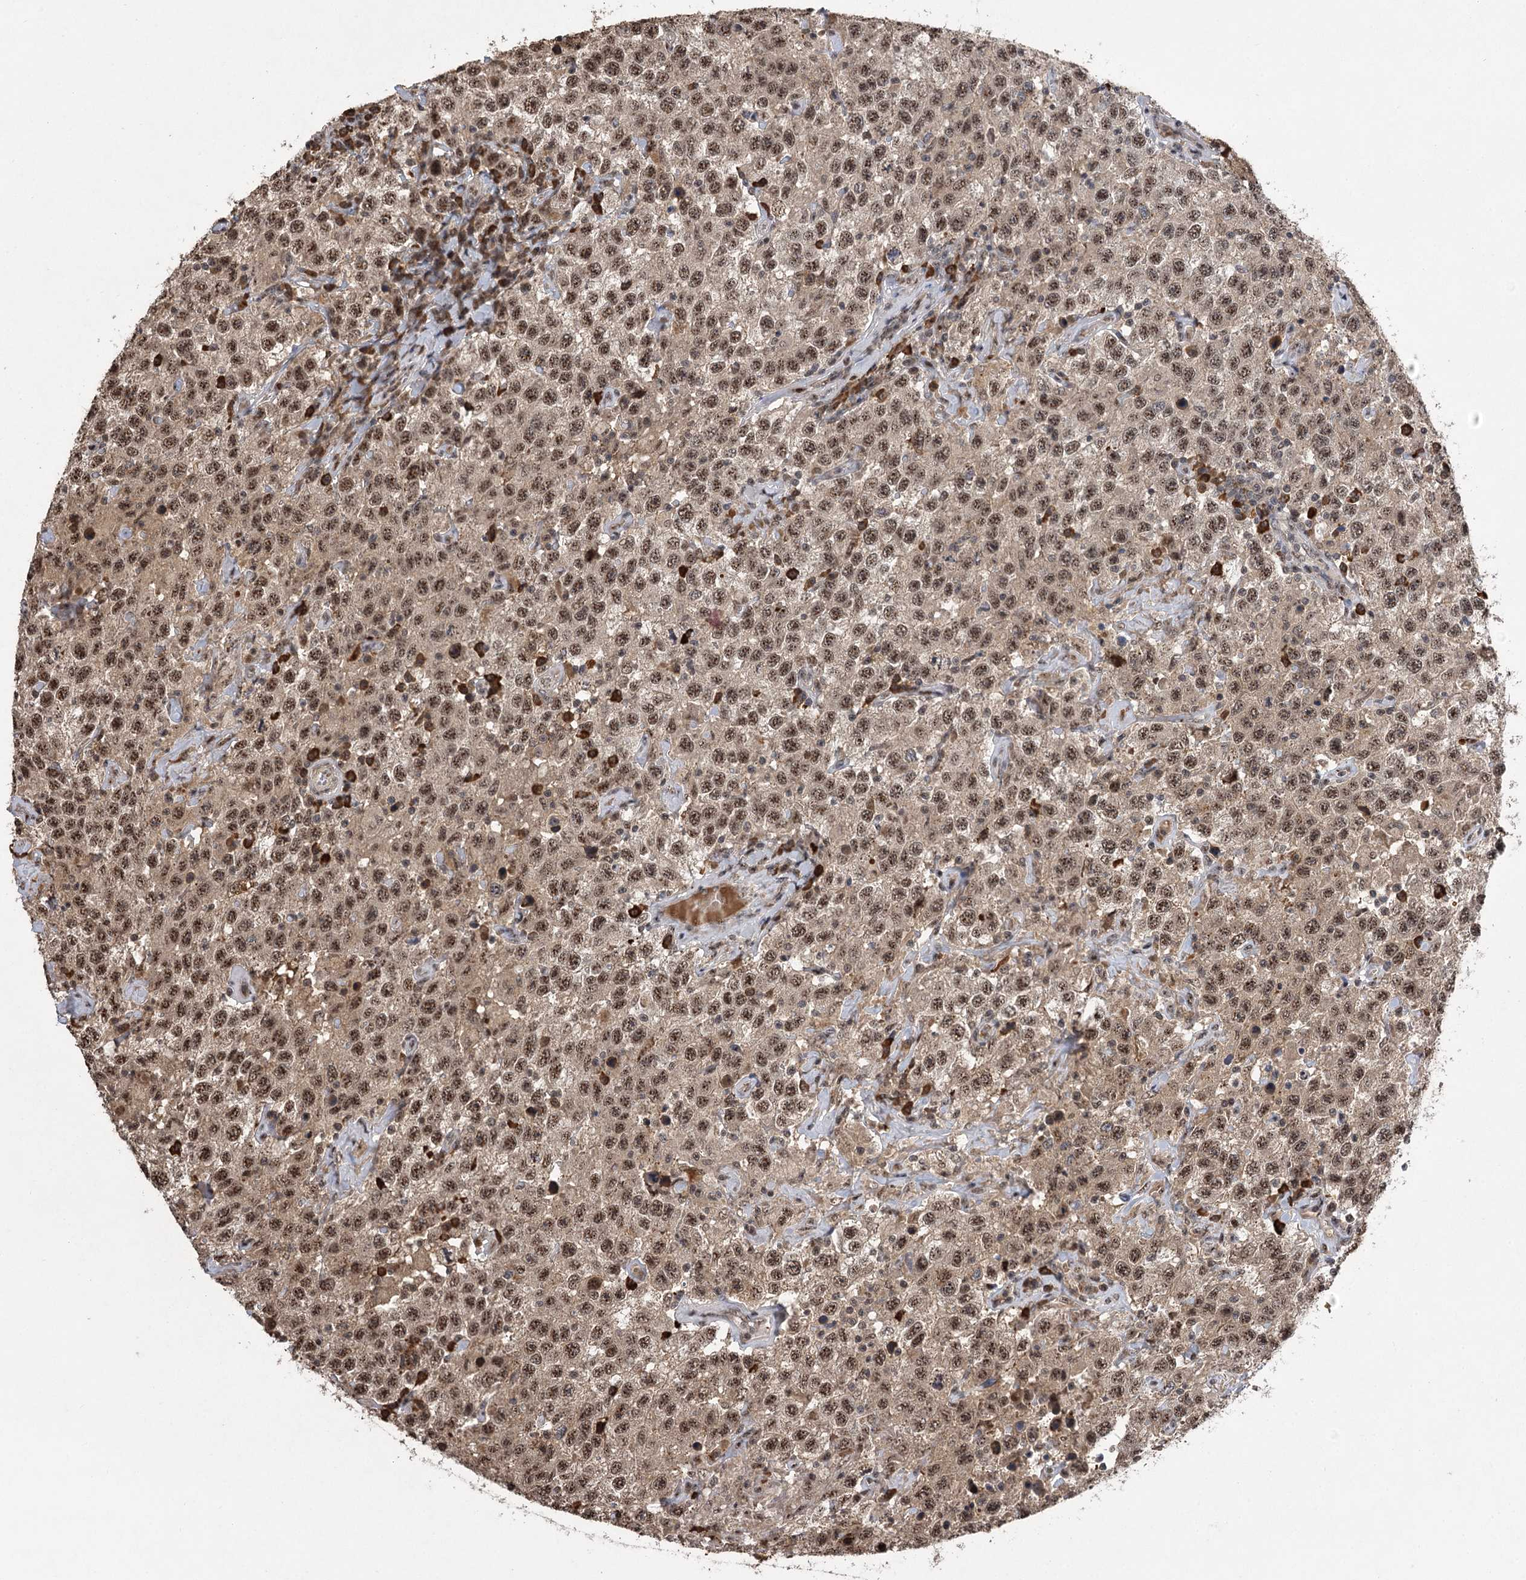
{"staining": {"intensity": "moderate", "quantity": ">75%", "location": "nuclear"}, "tissue": "testis cancer", "cell_type": "Tumor cells", "image_type": "cancer", "snomed": [{"axis": "morphology", "description": "Seminoma, NOS"}, {"axis": "topography", "description": "Testis"}], "caption": "Moderate nuclear expression for a protein is appreciated in about >75% of tumor cells of testis seminoma using IHC.", "gene": "PYROXD1", "patient": {"sex": "male", "age": 41}}